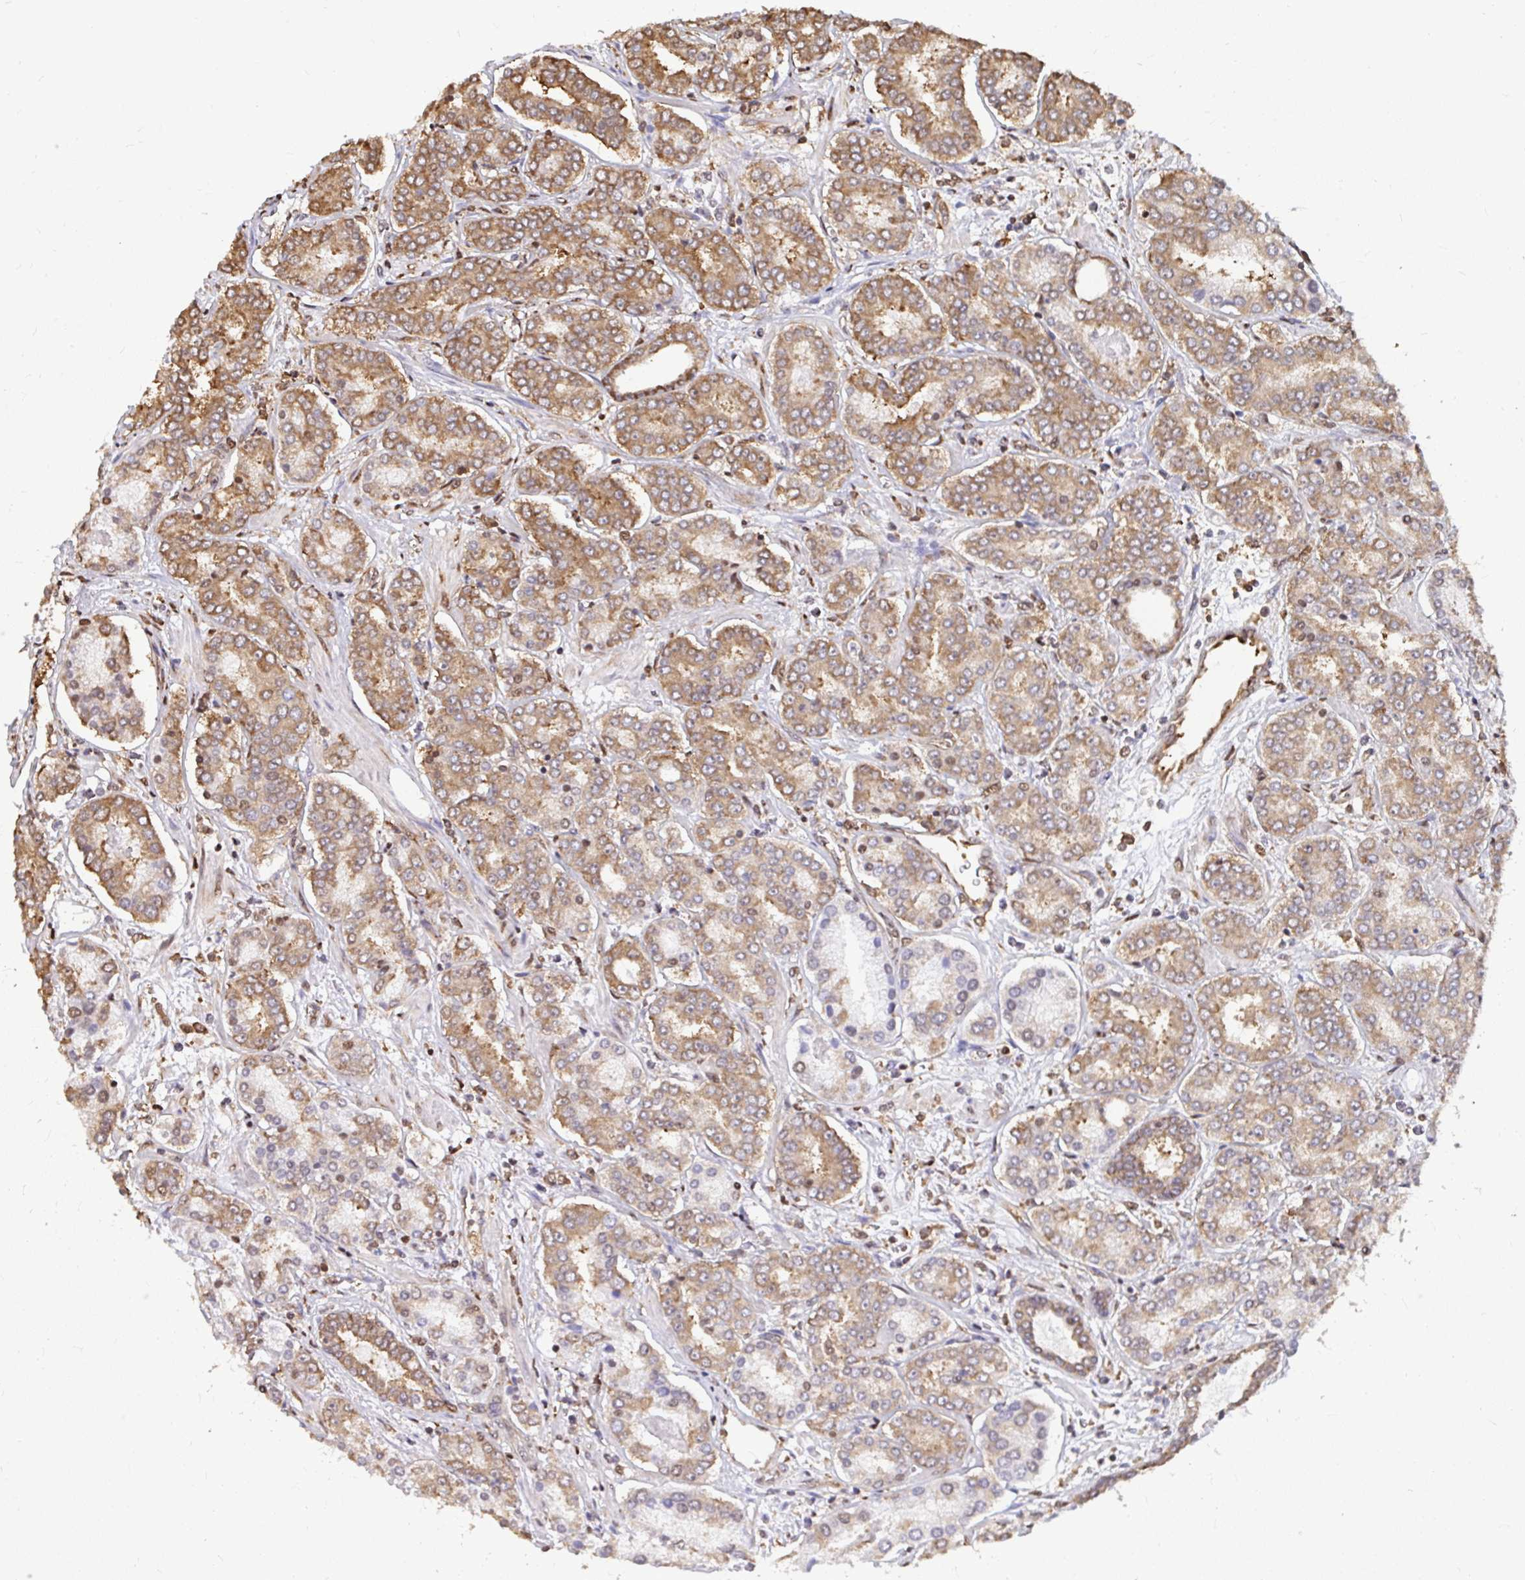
{"staining": {"intensity": "moderate", "quantity": ">75%", "location": "cytoplasmic/membranous"}, "tissue": "prostate cancer", "cell_type": "Tumor cells", "image_type": "cancer", "snomed": [{"axis": "morphology", "description": "Adenocarcinoma, High grade"}, {"axis": "topography", "description": "Prostate"}], "caption": "The image shows immunohistochemical staining of prostate cancer. There is moderate cytoplasmic/membranous expression is present in about >75% of tumor cells.", "gene": "SYNCRIP", "patient": {"sex": "male", "age": 72}}